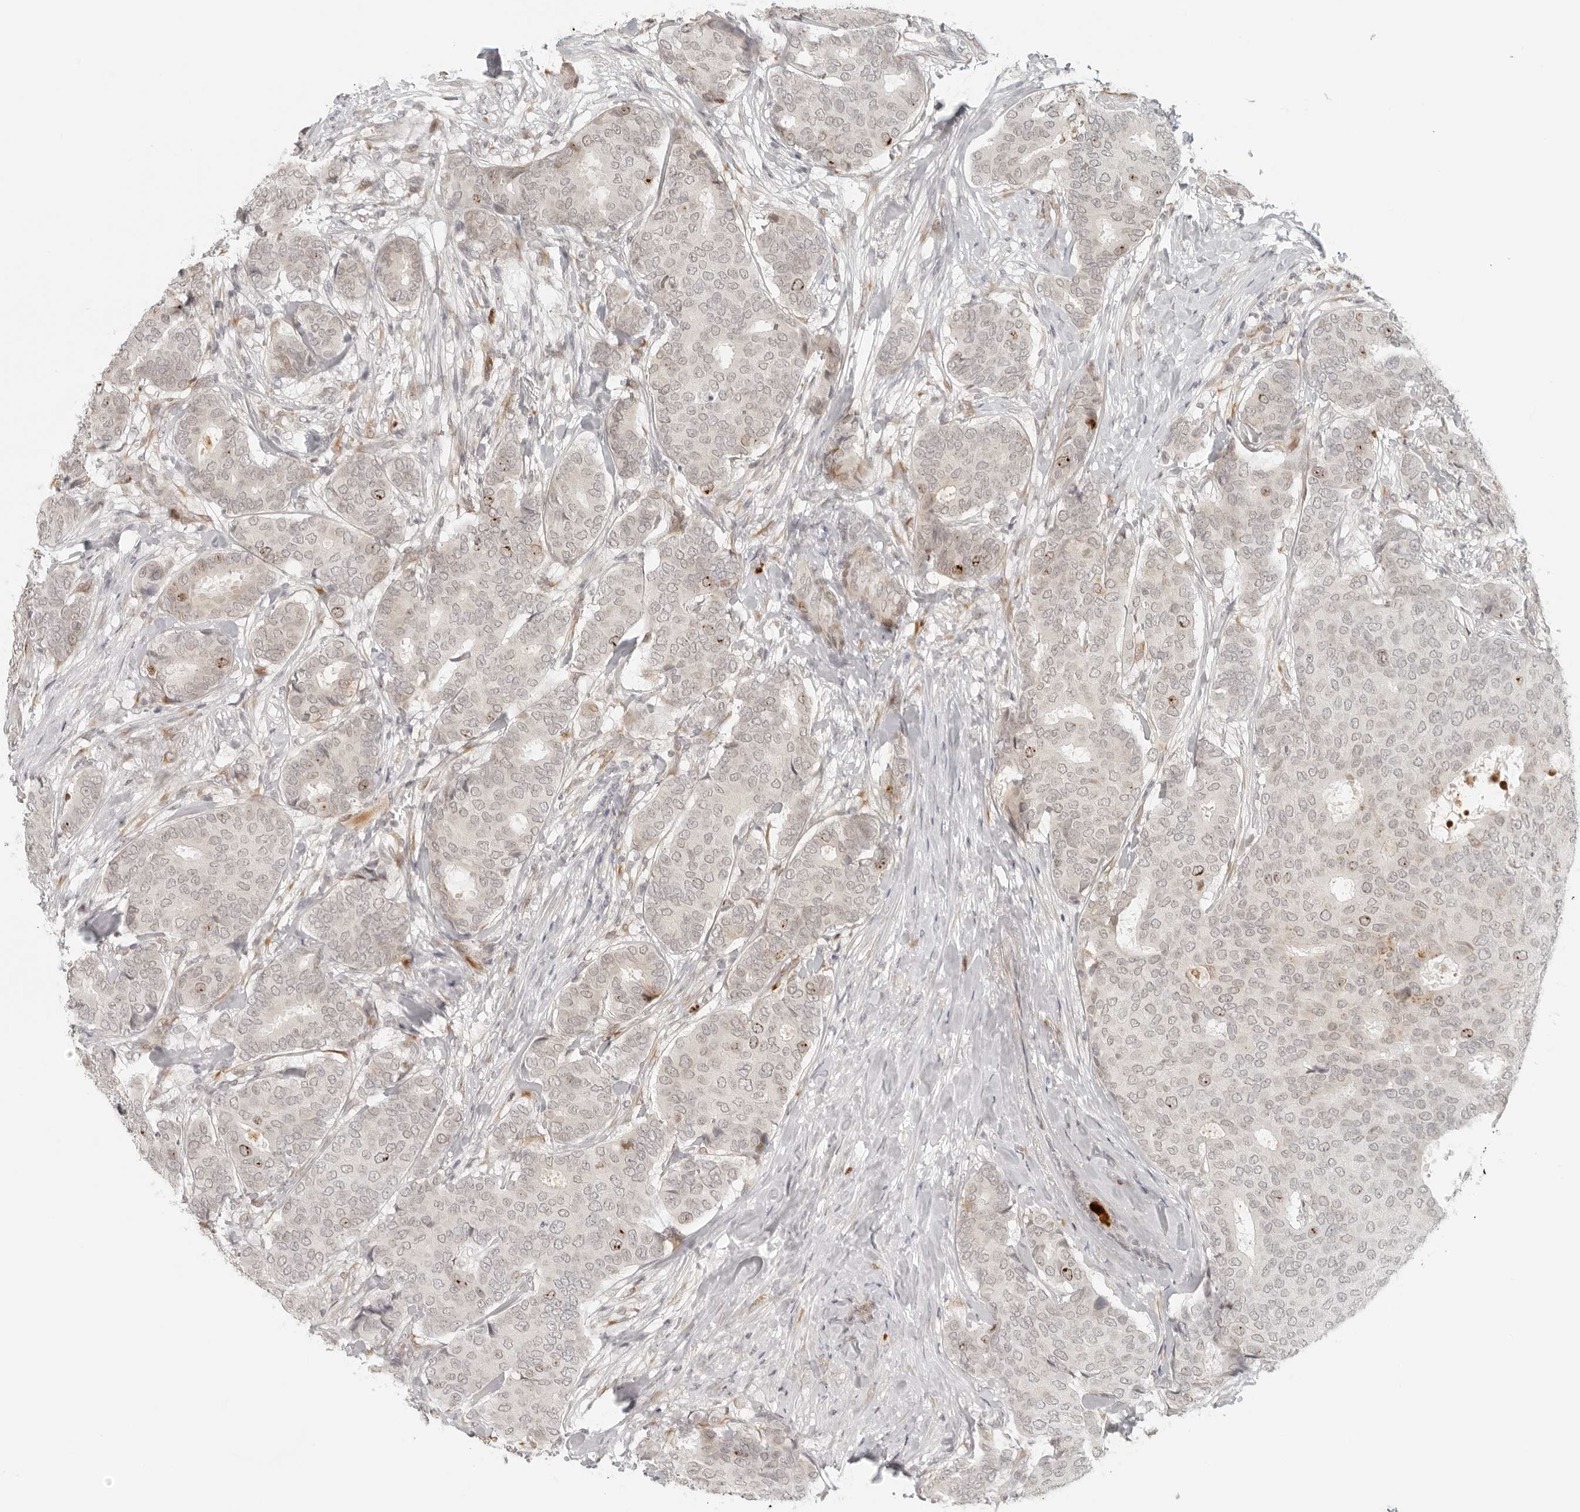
{"staining": {"intensity": "moderate", "quantity": "<25%", "location": "nuclear"}, "tissue": "breast cancer", "cell_type": "Tumor cells", "image_type": "cancer", "snomed": [{"axis": "morphology", "description": "Duct carcinoma"}, {"axis": "topography", "description": "Breast"}], "caption": "Tumor cells show low levels of moderate nuclear positivity in approximately <25% of cells in human invasive ductal carcinoma (breast).", "gene": "ZNF678", "patient": {"sex": "female", "age": 75}}